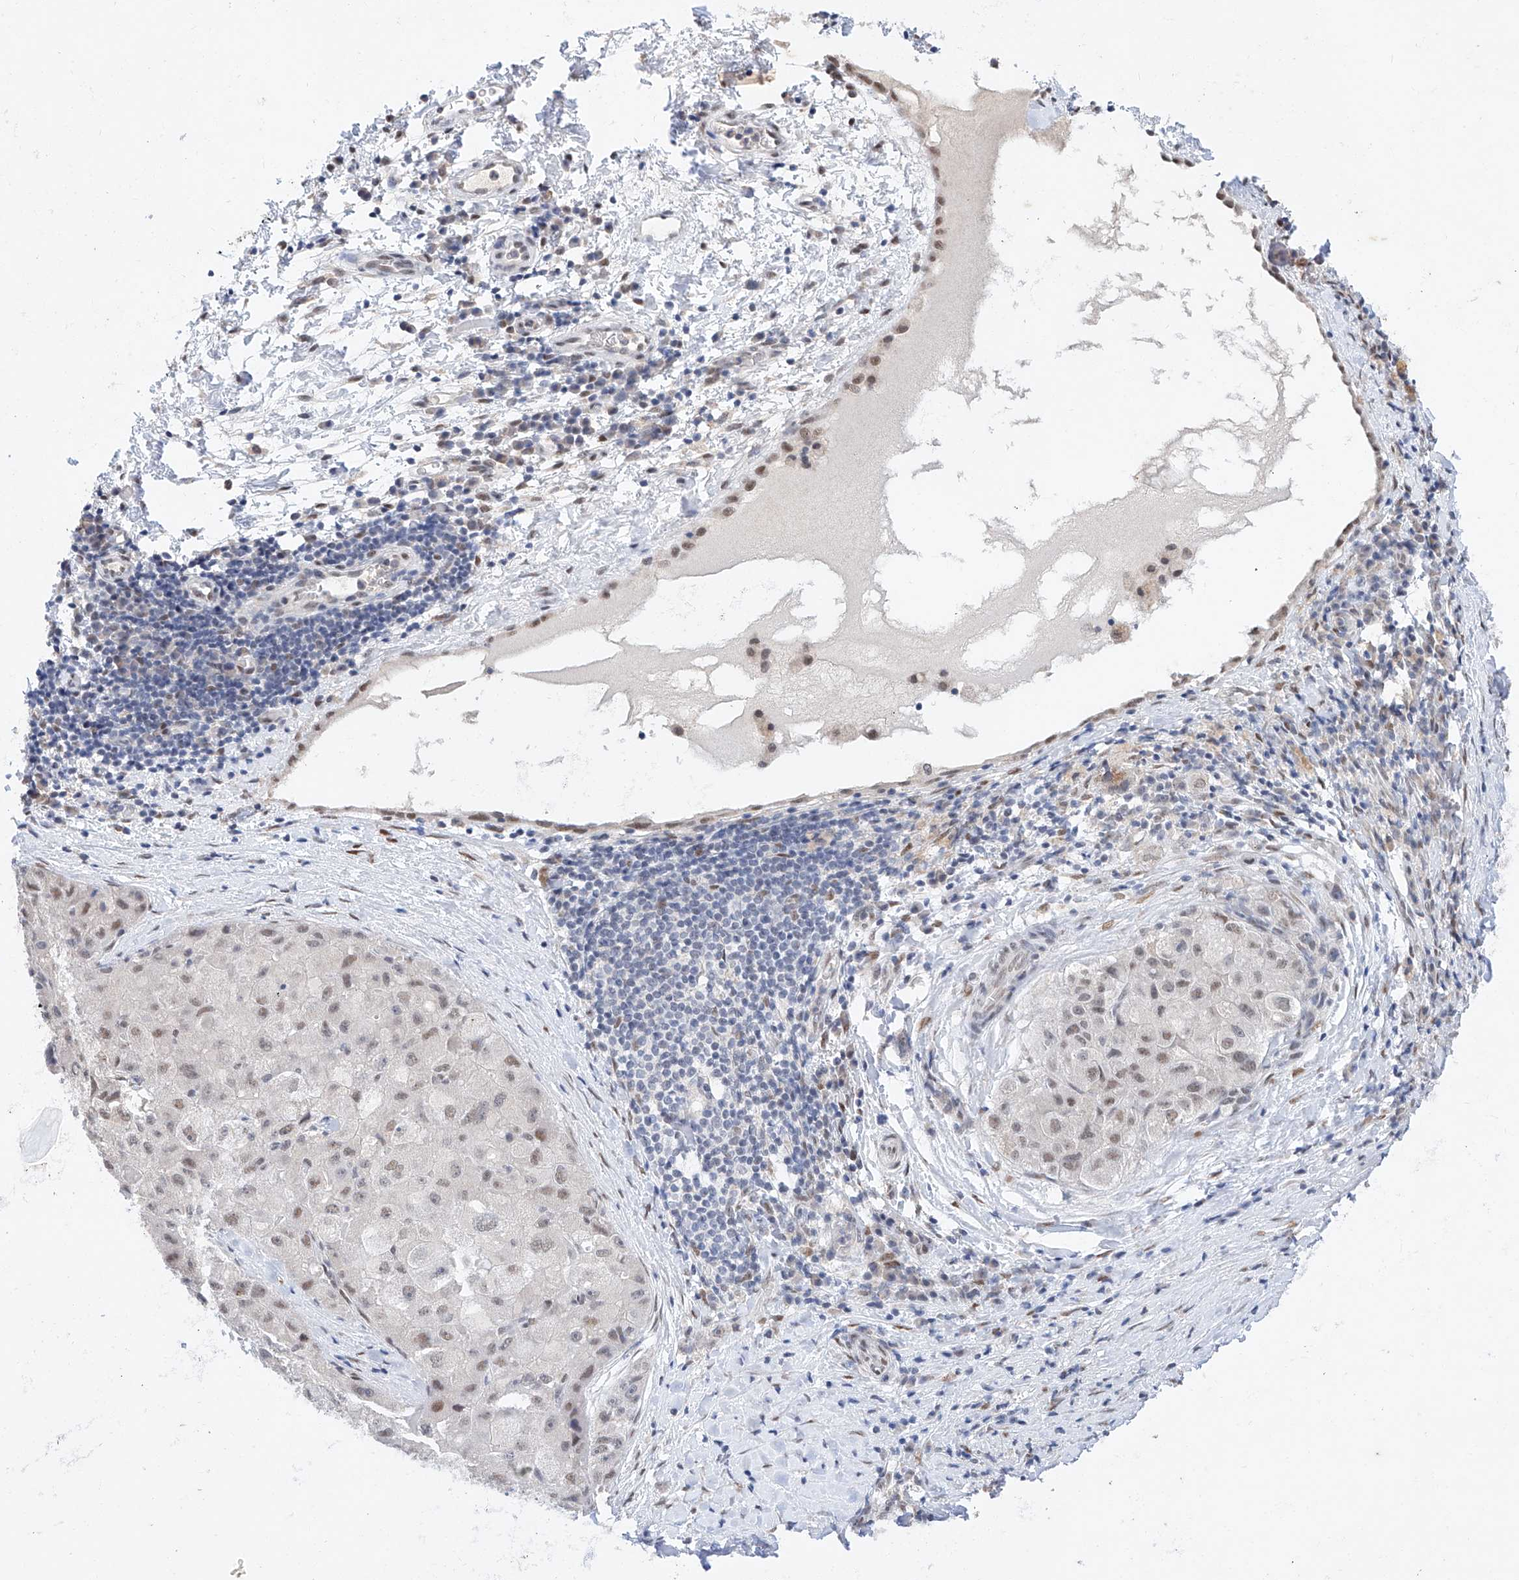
{"staining": {"intensity": "moderate", "quantity": "25%-75%", "location": "nuclear"}, "tissue": "liver cancer", "cell_type": "Tumor cells", "image_type": "cancer", "snomed": [{"axis": "morphology", "description": "Carcinoma, Hepatocellular, NOS"}, {"axis": "topography", "description": "Liver"}], "caption": "Immunohistochemical staining of human liver cancer (hepatocellular carcinoma) exhibits moderate nuclear protein staining in approximately 25%-75% of tumor cells.", "gene": "KCNJ1", "patient": {"sex": "male", "age": 80}}